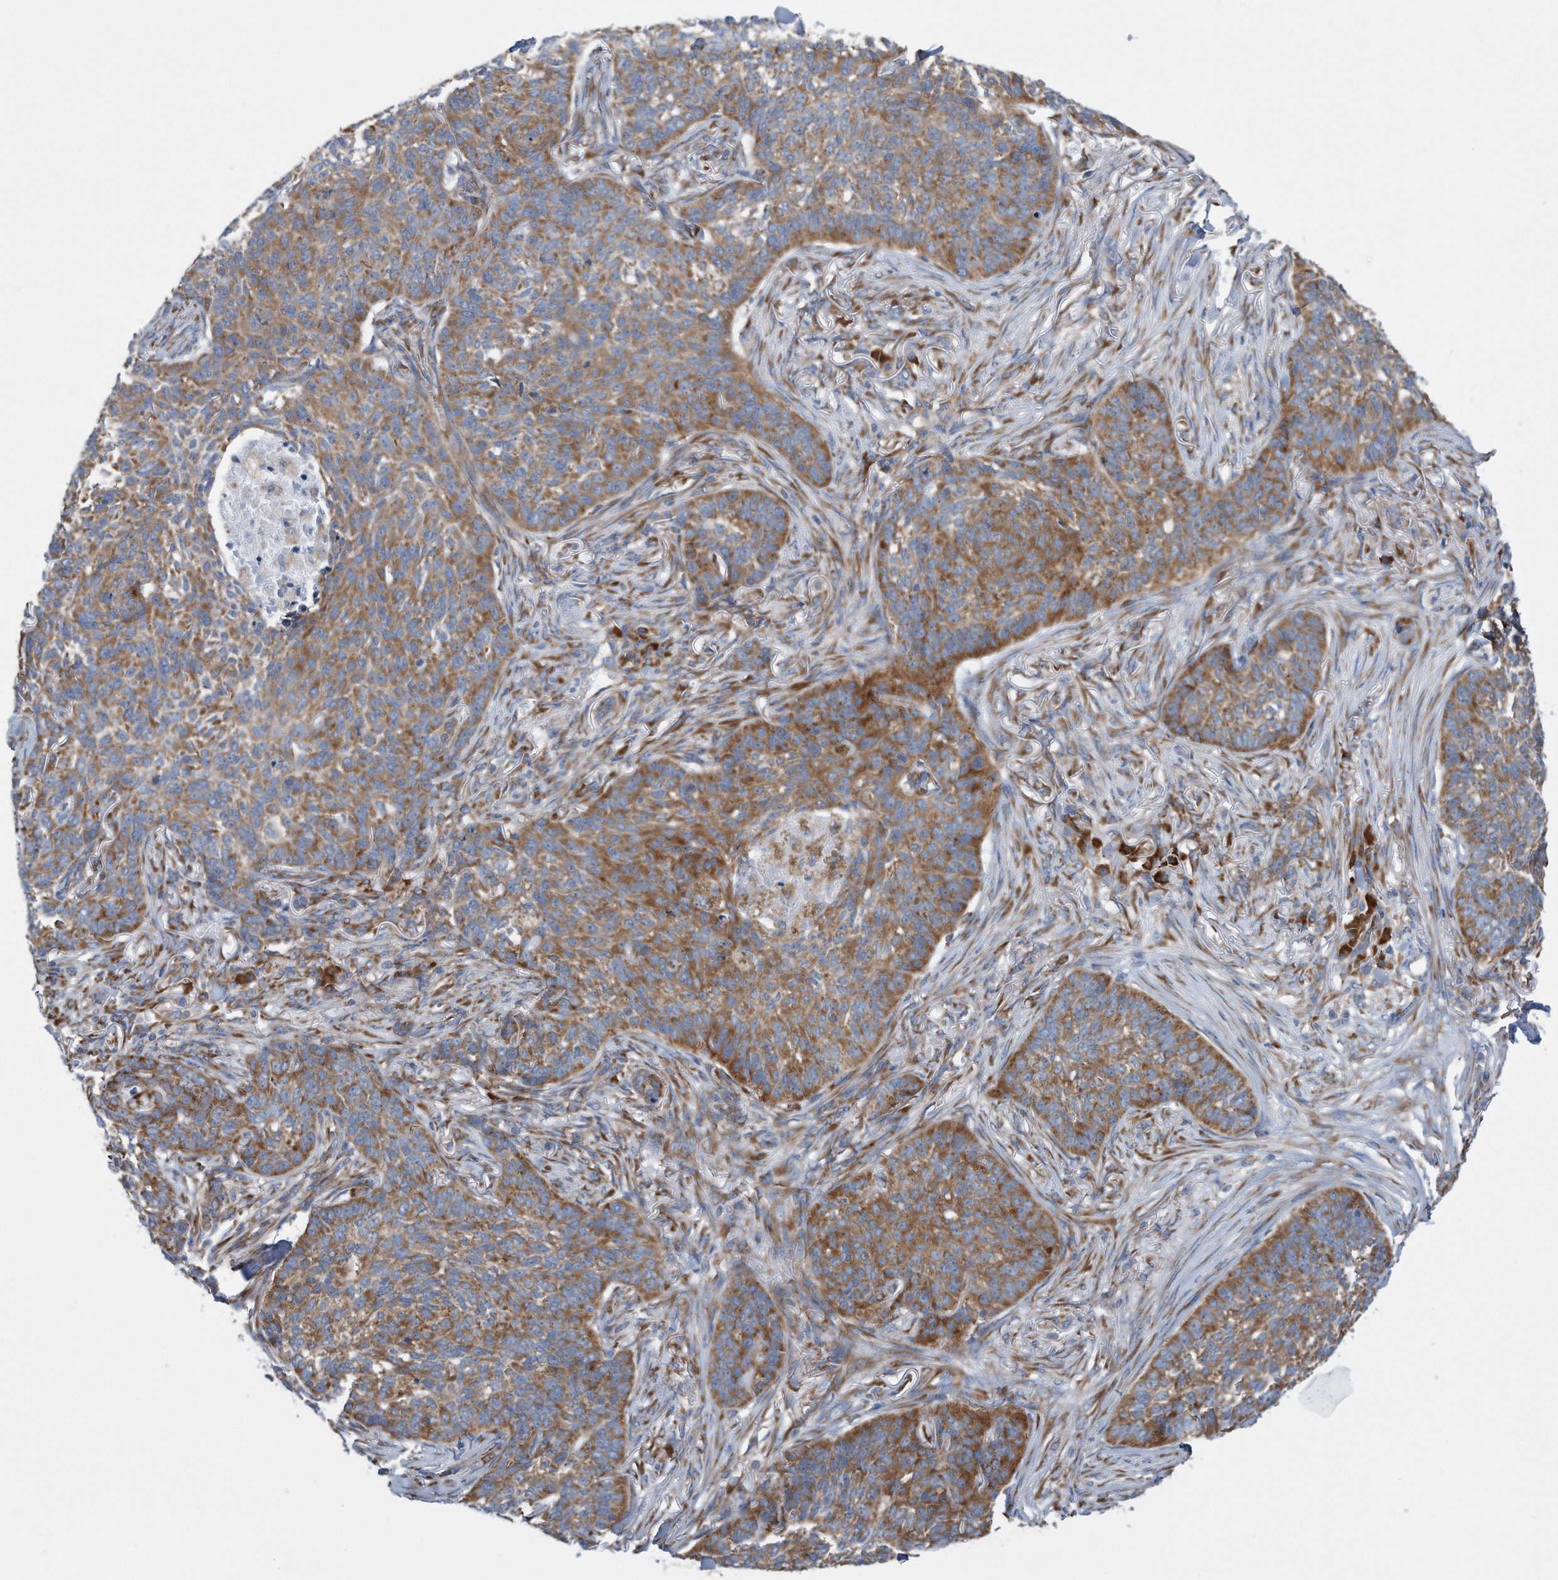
{"staining": {"intensity": "moderate", "quantity": ">75%", "location": "cytoplasmic/membranous"}, "tissue": "skin cancer", "cell_type": "Tumor cells", "image_type": "cancer", "snomed": [{"axis": "morphology", "description": "Basal cell carcinoma"}, {"axis": "topography", "description": "Skin"}], "caption": "The image exhibits immunohistochemical staining of basal cell carcinoma (skin). There is moderate cytoplasmic/membranous positivity is identified in about >75% of tumor cells.", "gene": "RPL26L1", "patient": {"sex": "male", "age": 85}}